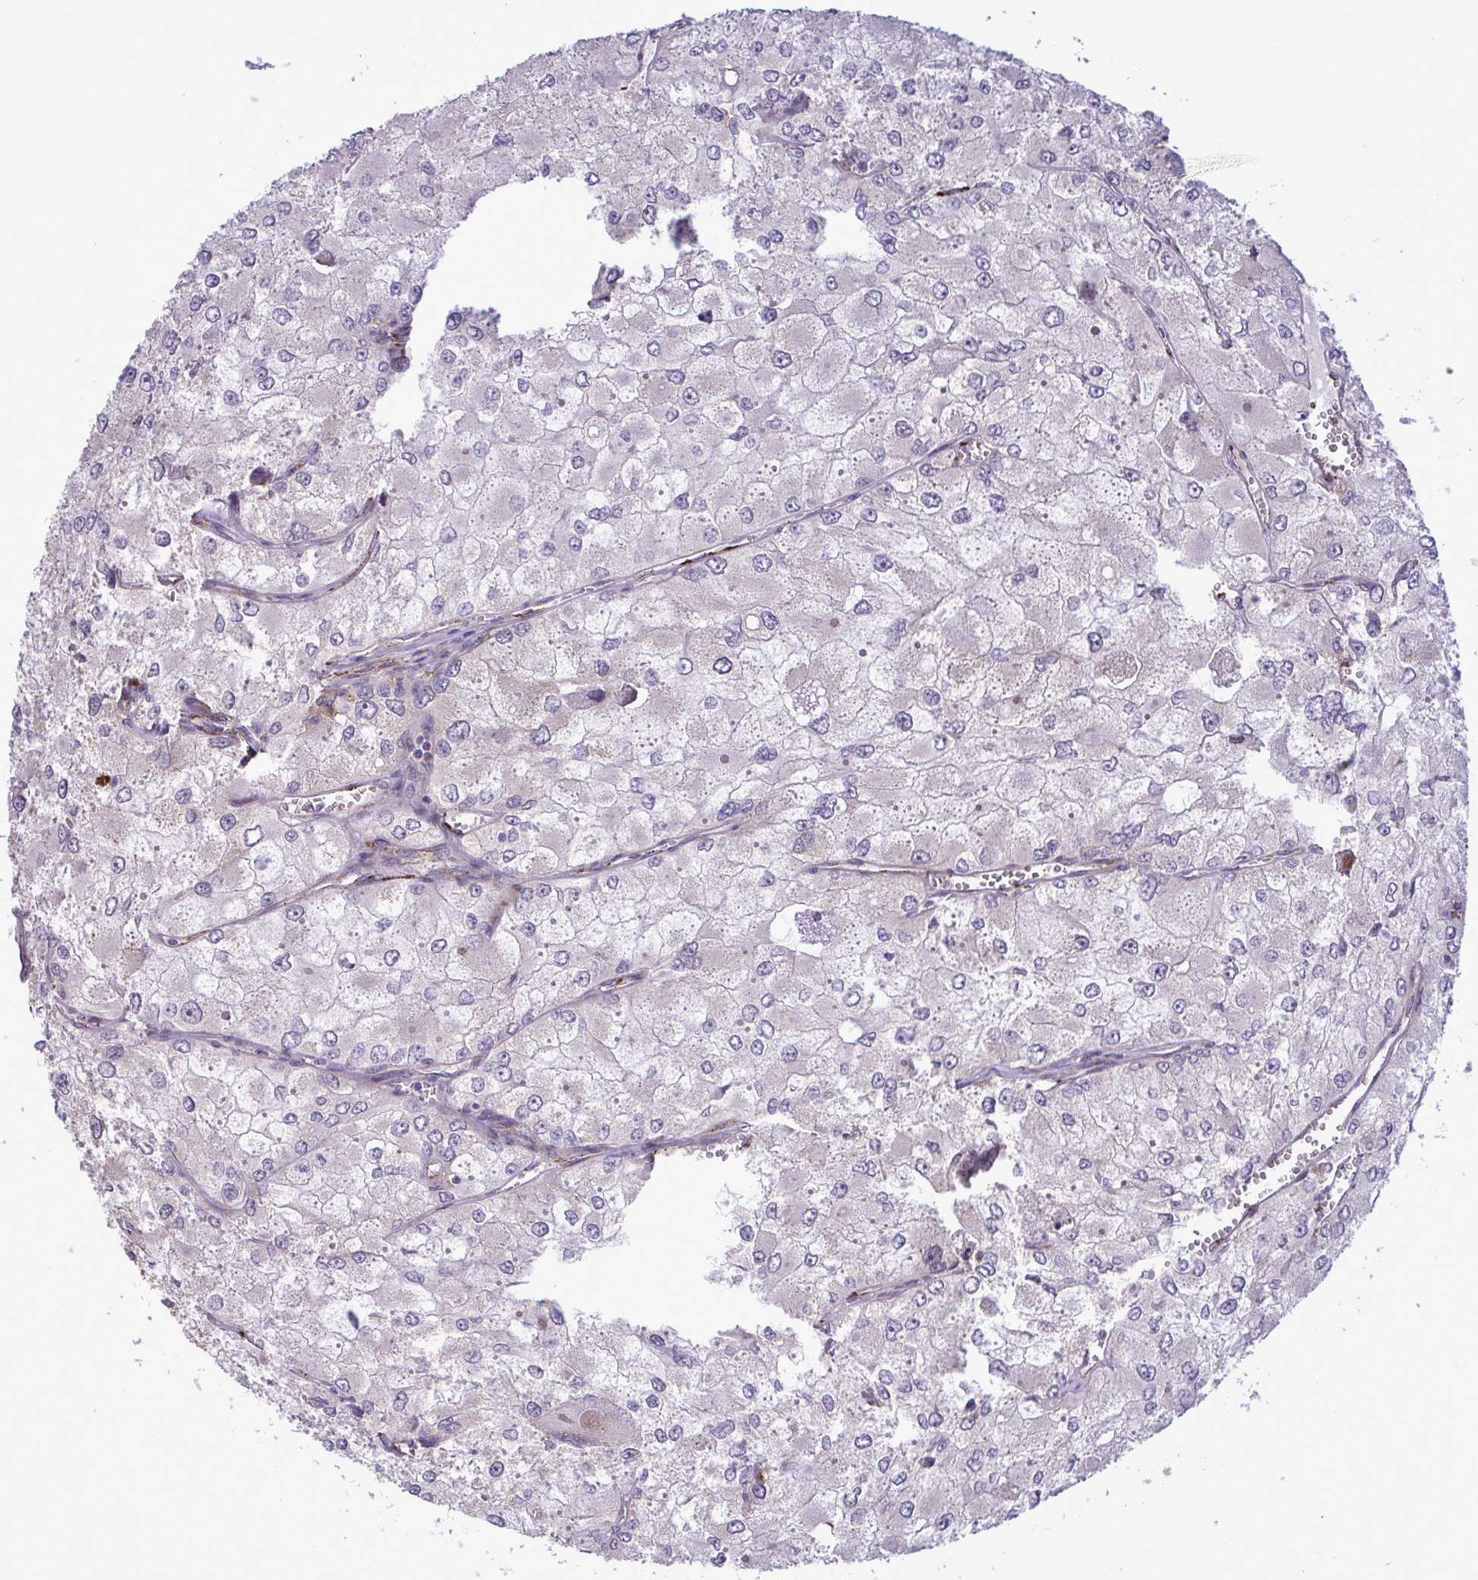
{"staining": {"intensity": "negative", "quantity": "none", "location": "none"}, "tissue": "renal cancer", "cell_type": "Tumor cells", "image_type": "cancer", "snomed": [{"axis": "morphology", "description": "Adenocarcinoma, NOS"}, {"axis": "topography", "description": "Kidney"}], "caption": "The immunohistochemistry photomicrograph has no significant expression in tumor cells of adenocarcinoma (renal) tissue.", "gene": "CD101", "patient": {"sex": "female", "age": 70}}